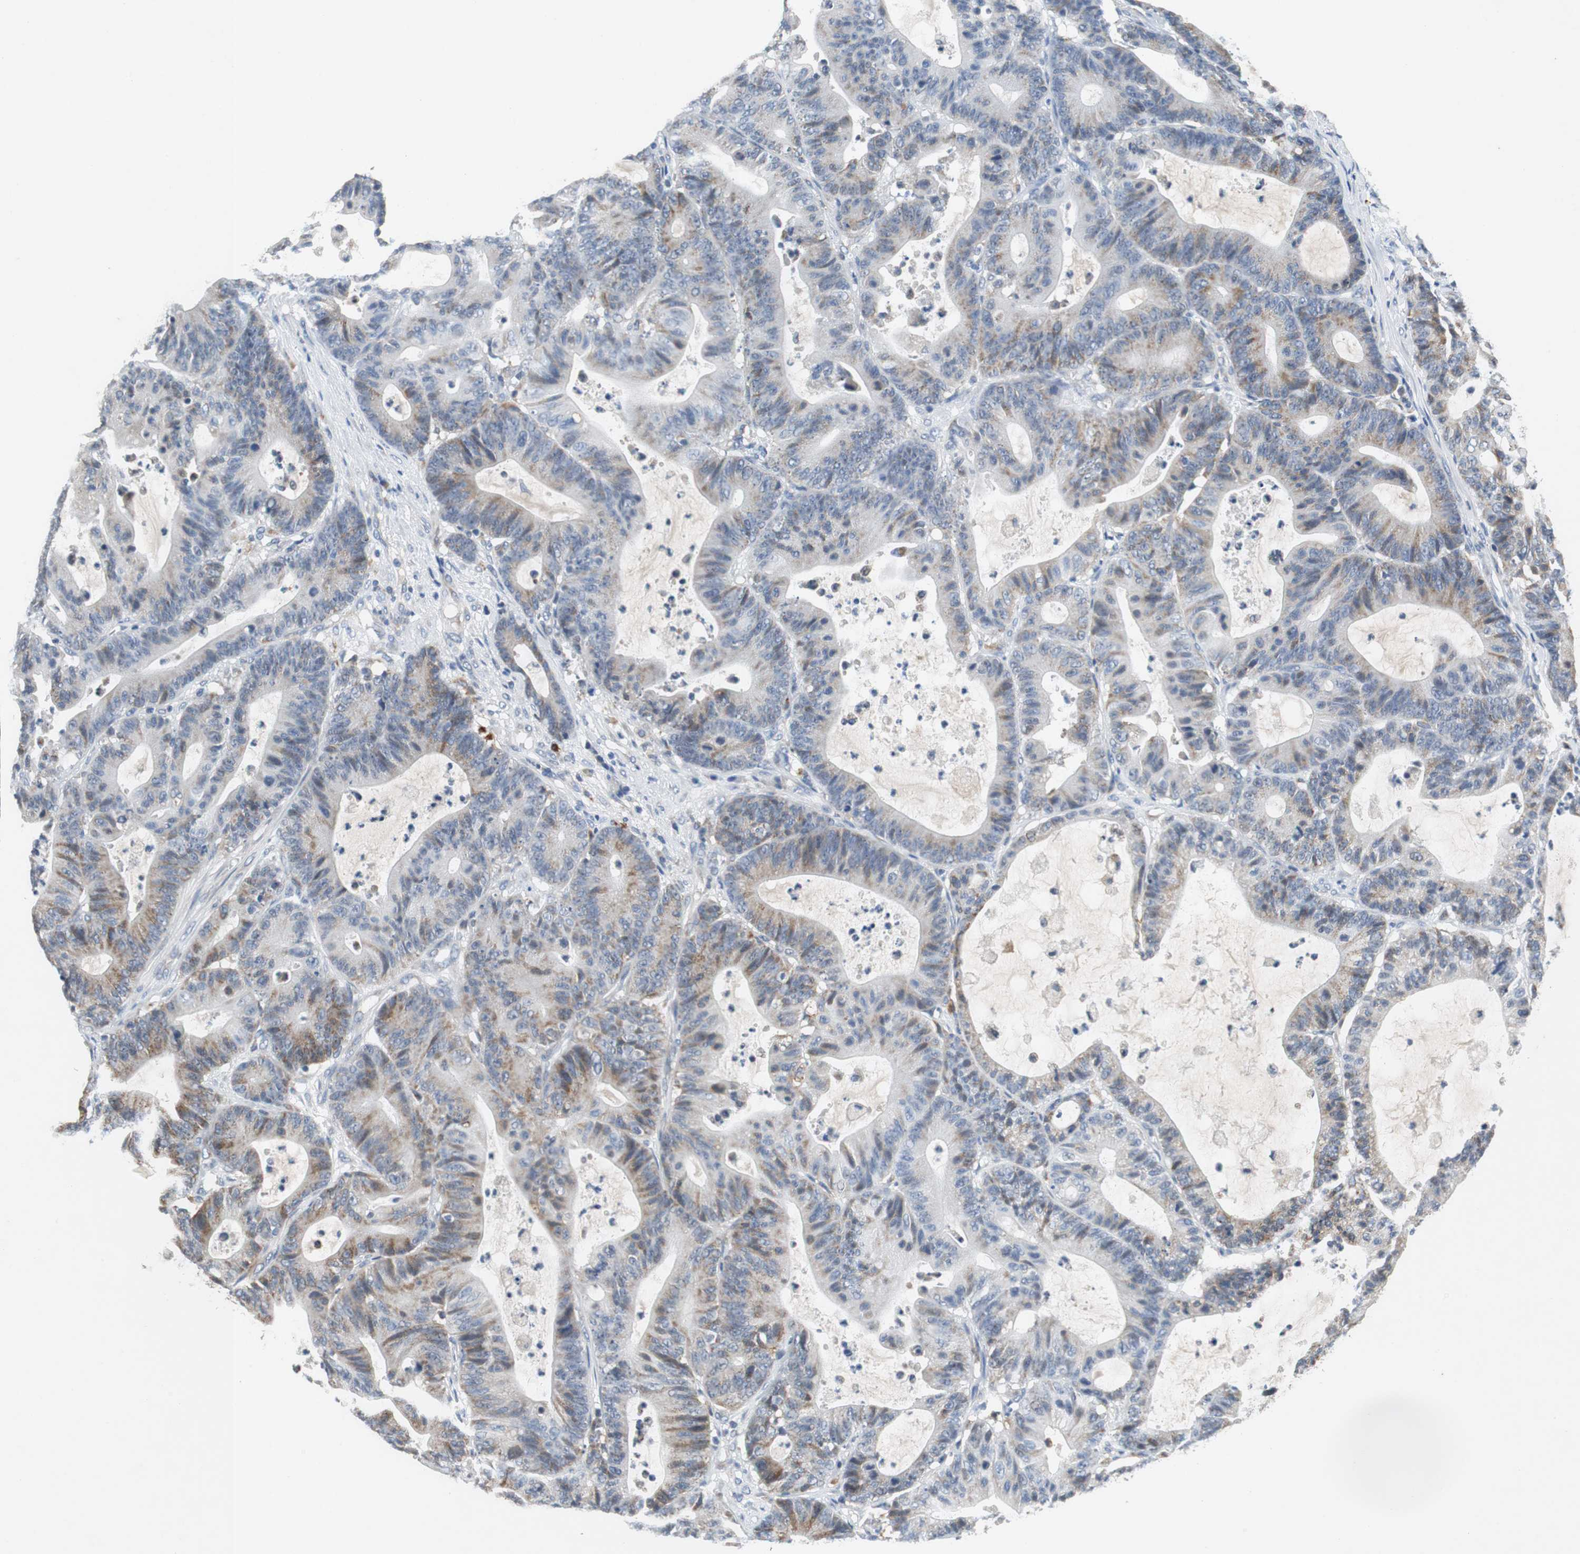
{"staining": {"intensity": "weak", "quantity": "25%-75%", "location": "cytoplasmic/membranous"}, "tissue": "colorectal cancer", "cell_type": "Tumor cells", "image_type": "cancer", "snomed": [{"axis": "morphology", "description": "Adenocarcinoma, NOS"}, {"axis": "topography", "description": "Colon"}], "caption": "Colorectal adenocarcinoma stained with a brown dye reveals weak cytoplasmic/membranous positive expression in approximately 25%-75% of tumor cells.", "gene": "NLGN1", "patient": {"sex": "female", "age": 84}}